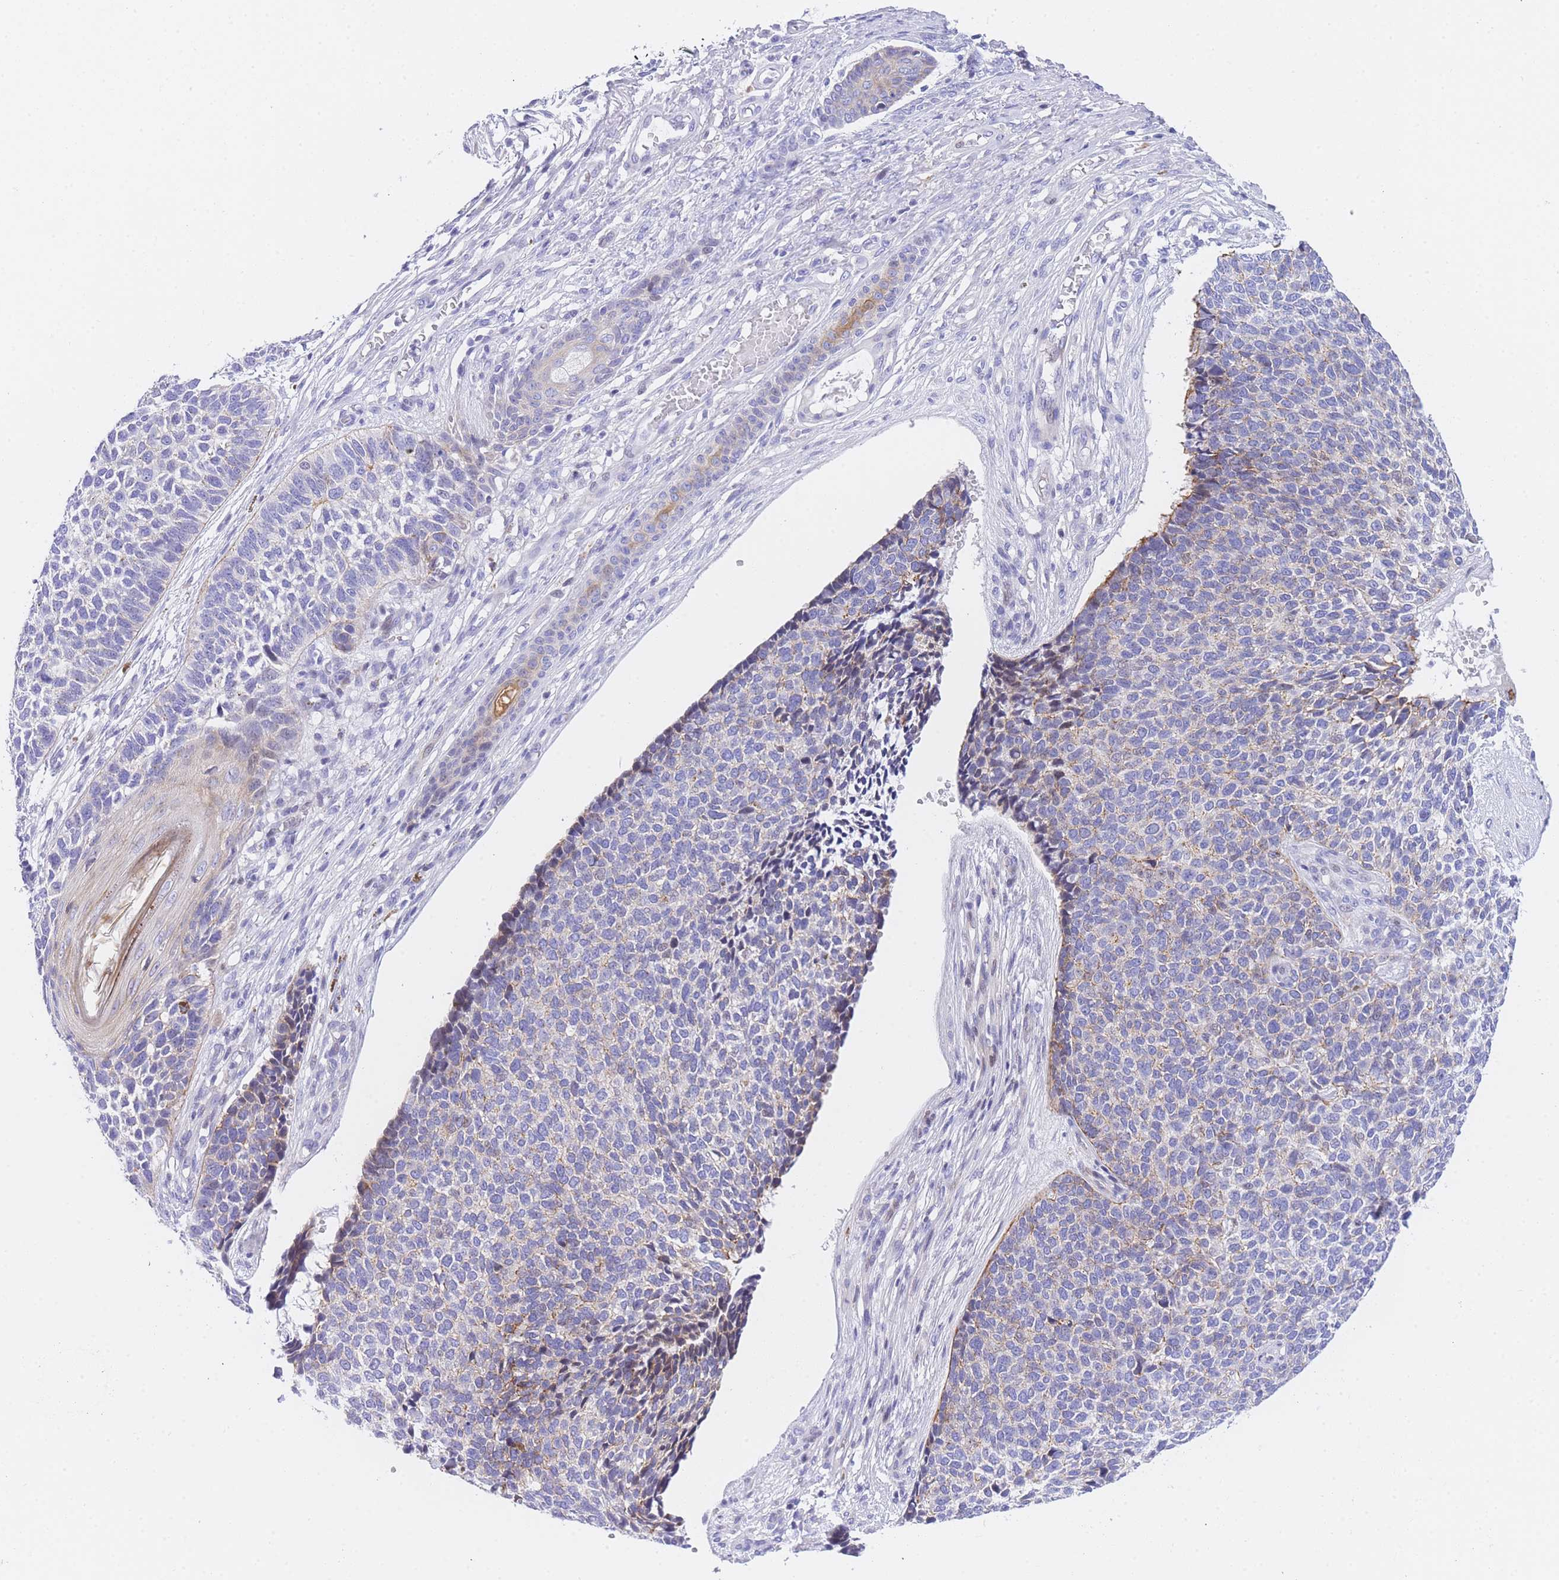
{"staining": {"intensity": "weak", "quantity": "<25%", "location": "cytoplasmic/membranous"}, "tissue": "skin cancer", "cell_type": "Tumor cells", "image_type": "cancer", "snomed": [{"axis": "morphology", "description": "Basal cell carcinoma"}, {"axis": "topography", "description": "Skin"}], "caption": "This is an IHC photomicrograph of human skin basal cell carcinoma. There is no expression in tumor cells.", "gene": "TIFAB", "patient": {"sex": "female", "age": 84}}